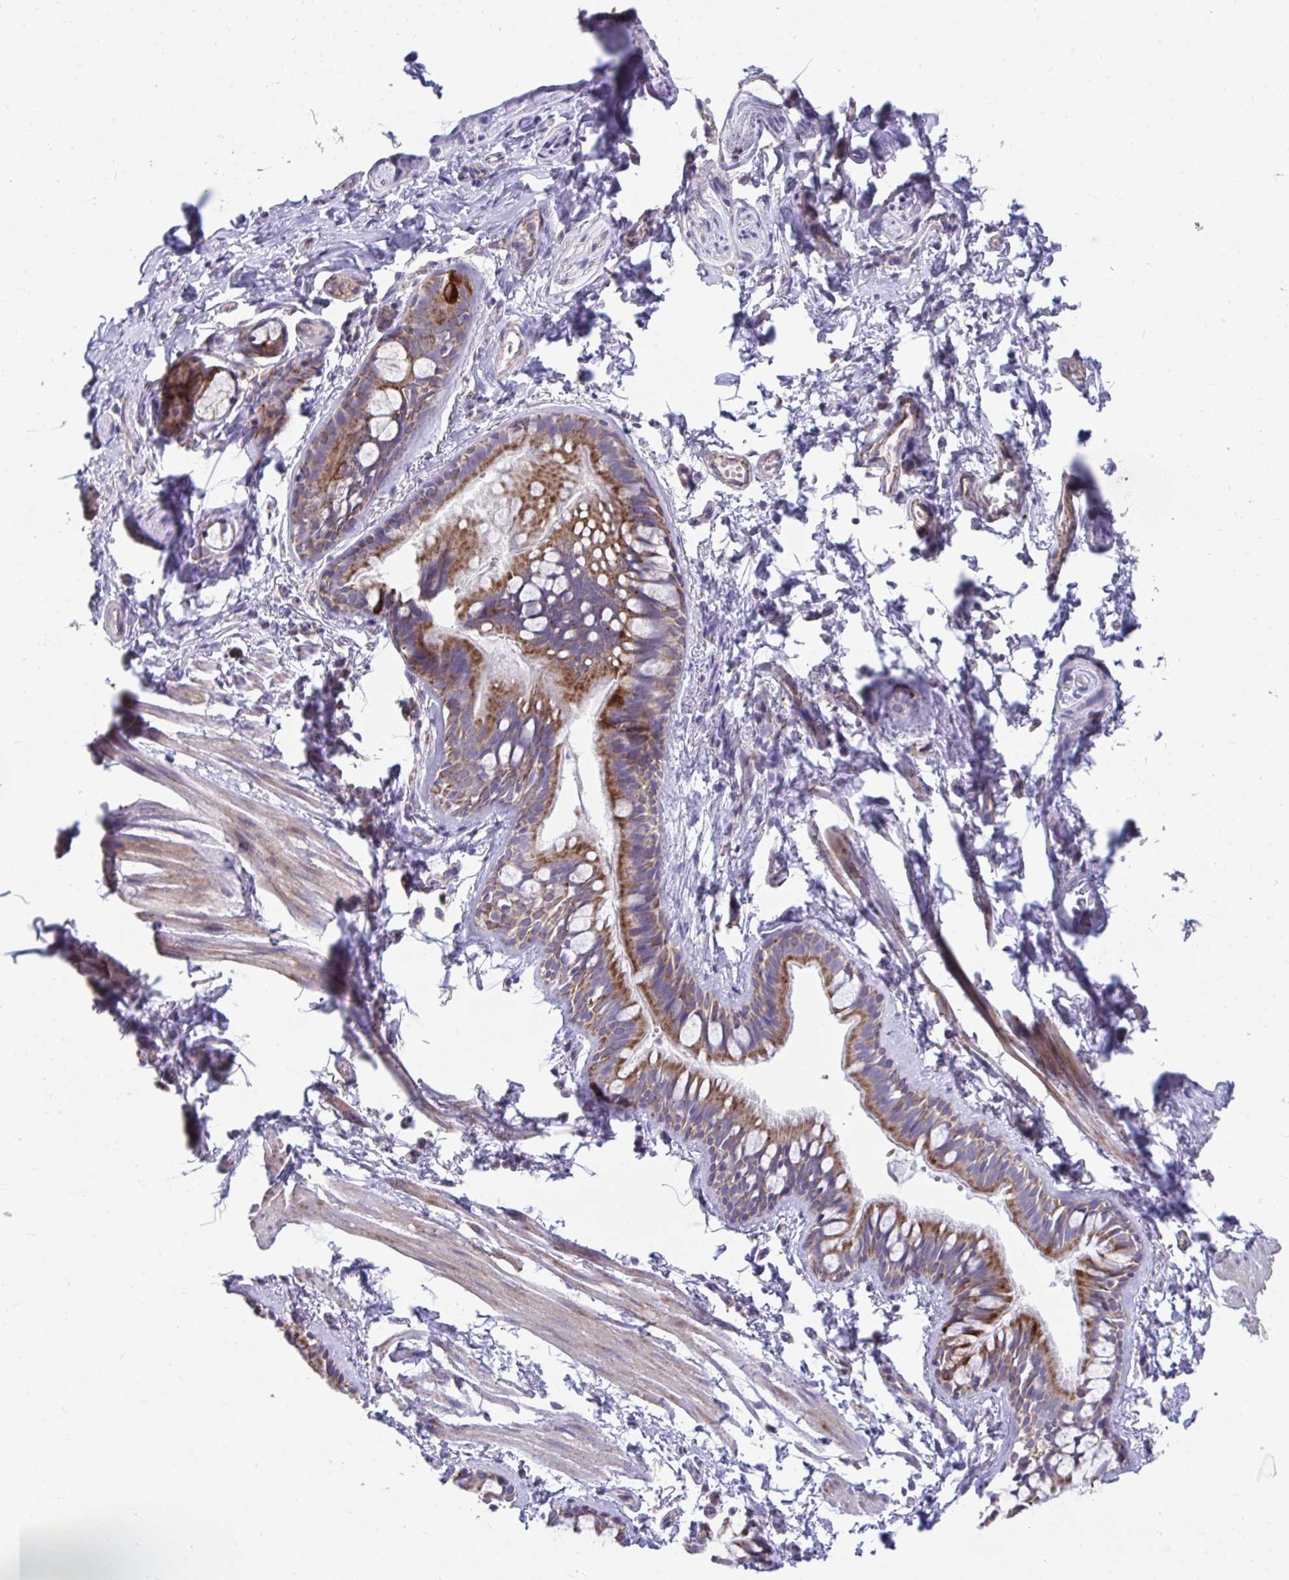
{"staining": {"intensity": "moderate", "quantity": ">75%", "location": "cytoplasmic/membranous"}, "tissue": "bronchus", "cell_type": "Respiratory epithelial cells", "image_type": "normal", "snomed": [{"axis": "morphology", "description": "Normal tissue, NOS"}, {"axis": "topography", "description": "Bronchus"}], "caption": "An immunohistochemistry (IHC) histopathology image of normal tissue is shown. Protein staining in brown highlights moderate cytoplasmic/membranous positivity in bronchus within respiratory epithelial cells.", "gene": "LINGO4", "patient": {"sex": "female", "age": 59}}